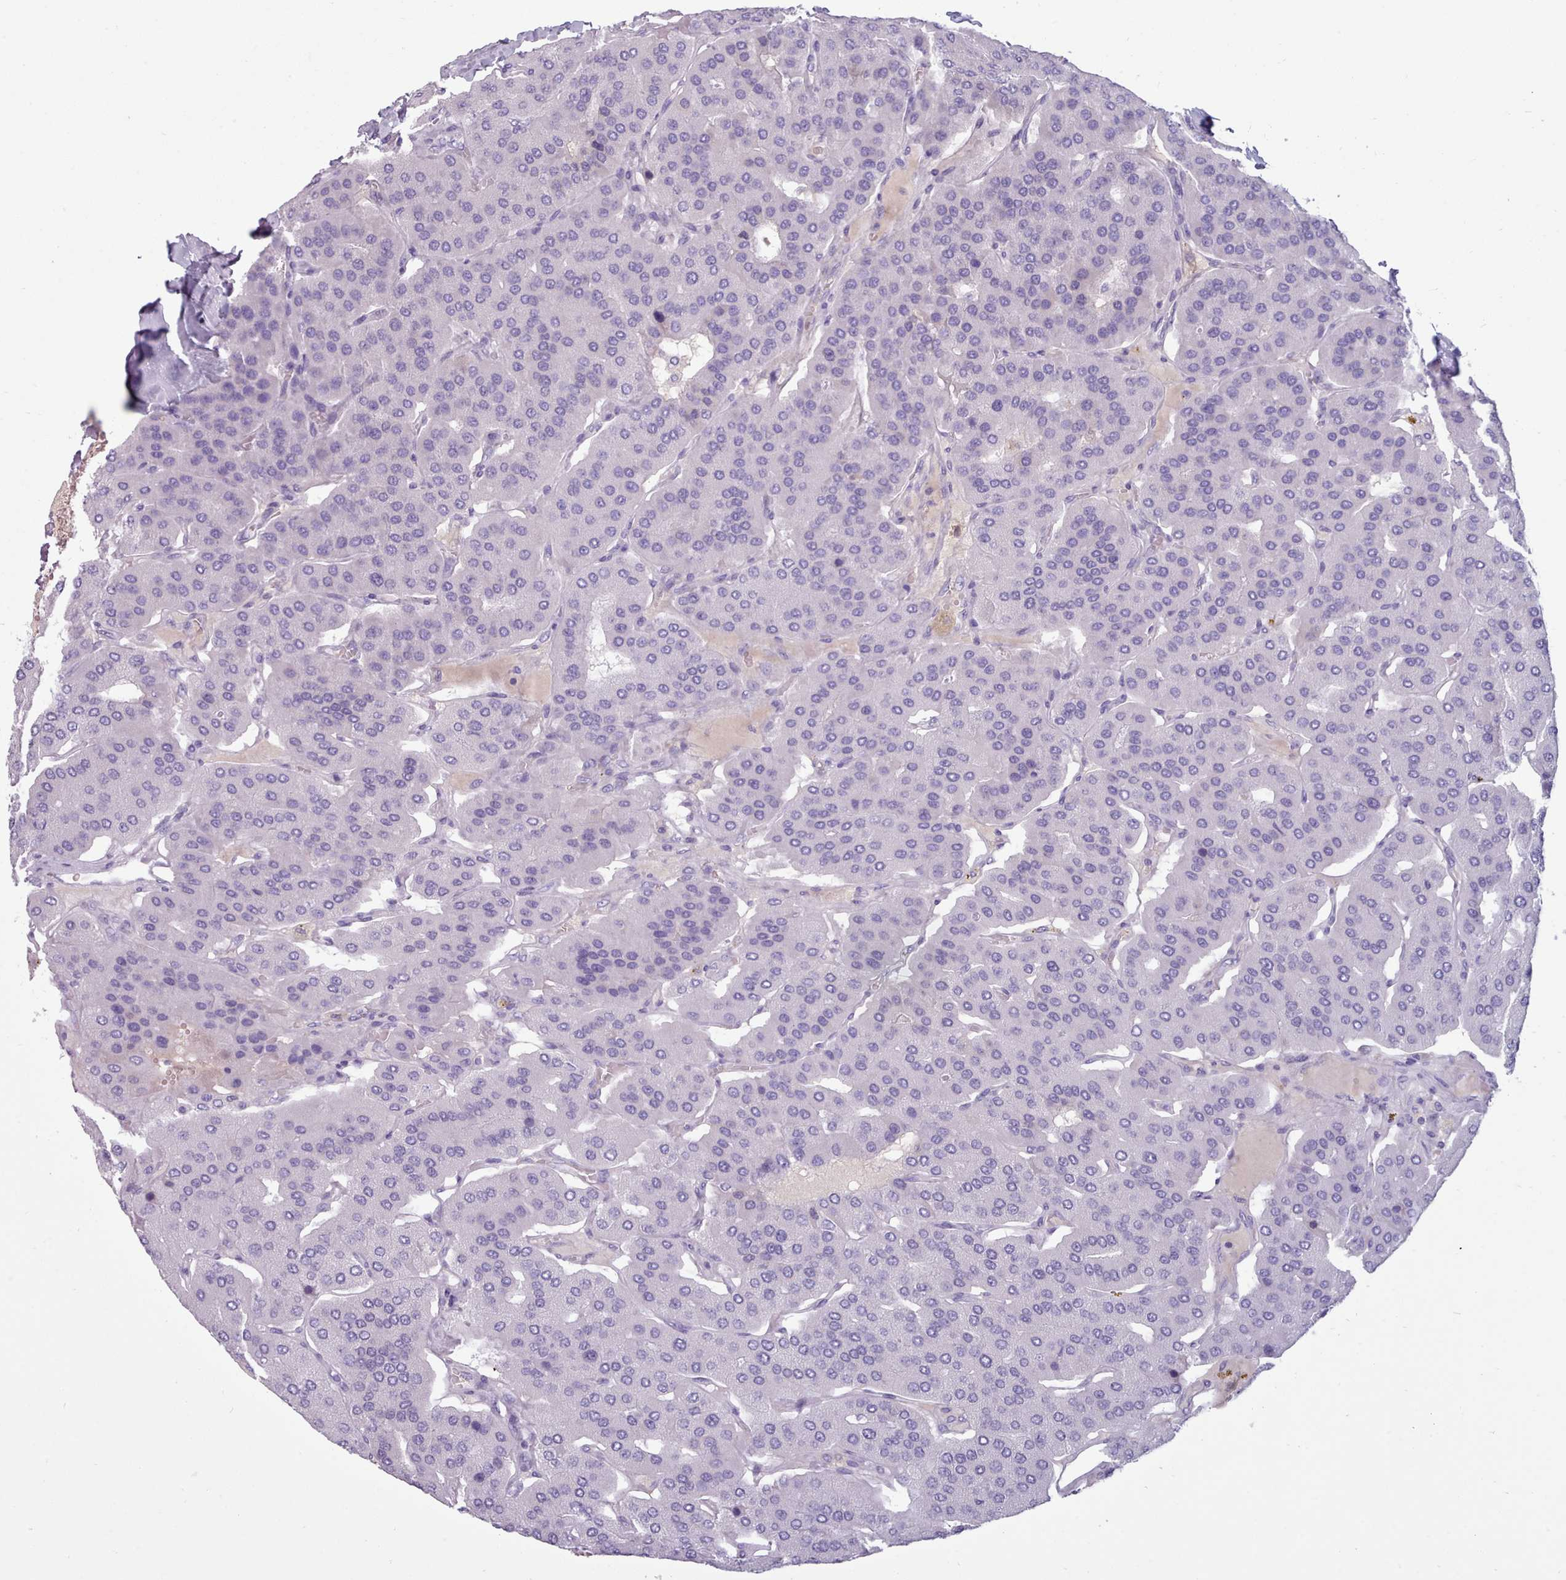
{"staining": {"intensity": "negative", "quantity": "none", "location": "none"}, "tissue": "parathyroid gland", "cell_type": "Glandular cells", "image_type": "normal", "snomed": [{"axis": "morphology", "description": "Normal tissue, NOS"}, {"axis": "morphology", "description": "Adenoma, NOS"}, {"axis": "topography", "description": "Parathyroid gland"}], "caption": "Human parathyroid gland stained for a protein using immunohistochemistry shows no staining in glandular cells.", "gene": "ZNF43", "patient": {"sex": "female", "age": 86}}